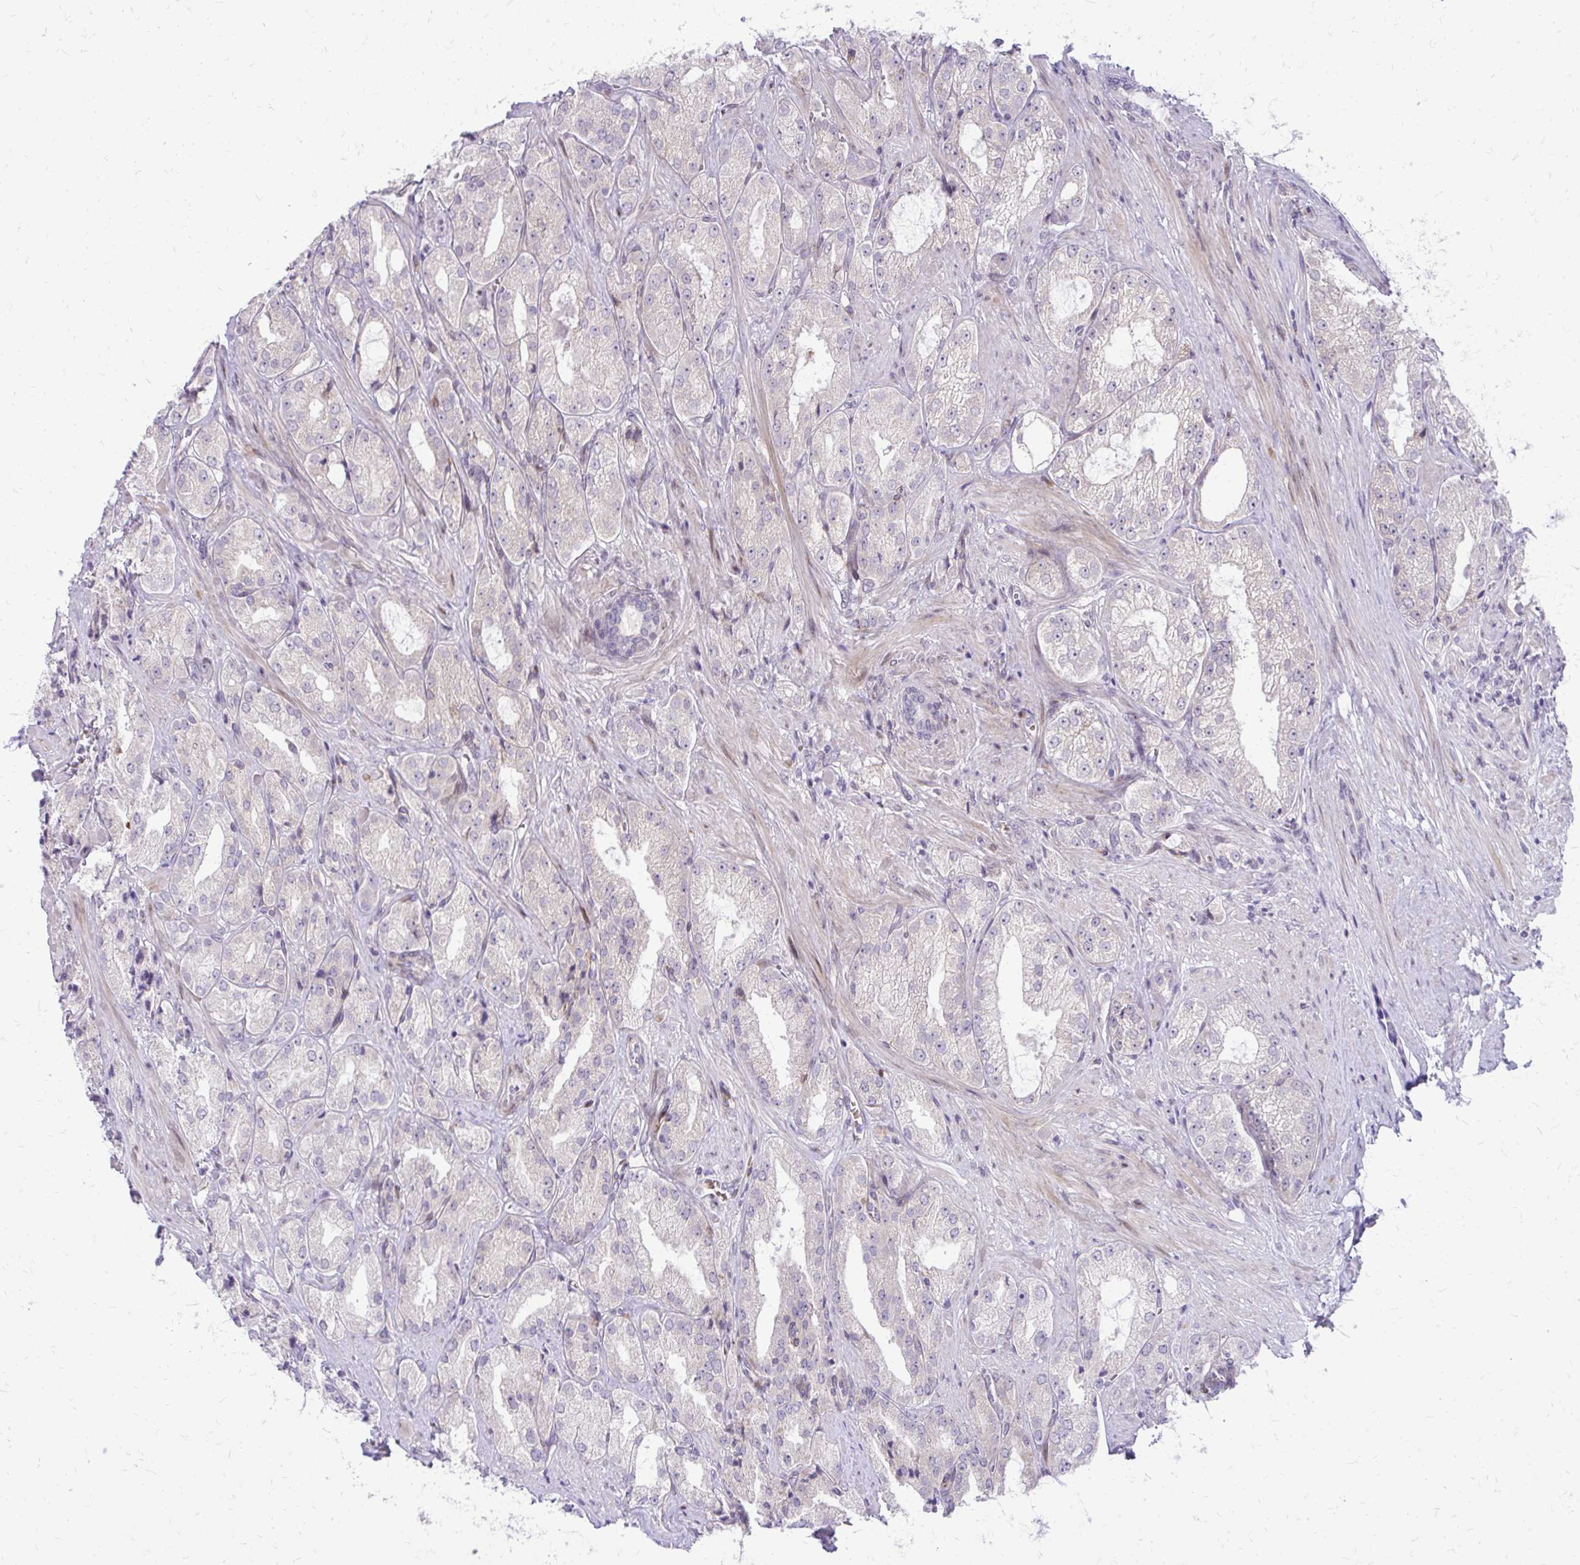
{"staining": {"intensity": "negative", "quantity": "none", "location": "none"}, "tissue": "prostate cancer", "cell_type": "Tumor cells", "image_type": "cancer", "snomed": [{"axis": "morphology", "description": "Adenocarcinoma, High grade"}, {"axis": "topography", "description": "Prostate"}], "caption": "Tumor cells are negative for brown protein staining in prostate cancer (high-grade adenocarcinoma). (DAB immunohistochemistry (IHC), high magnification).", "gene": "PPDPFL", "patient": {"sex": "male", "age": 68}}